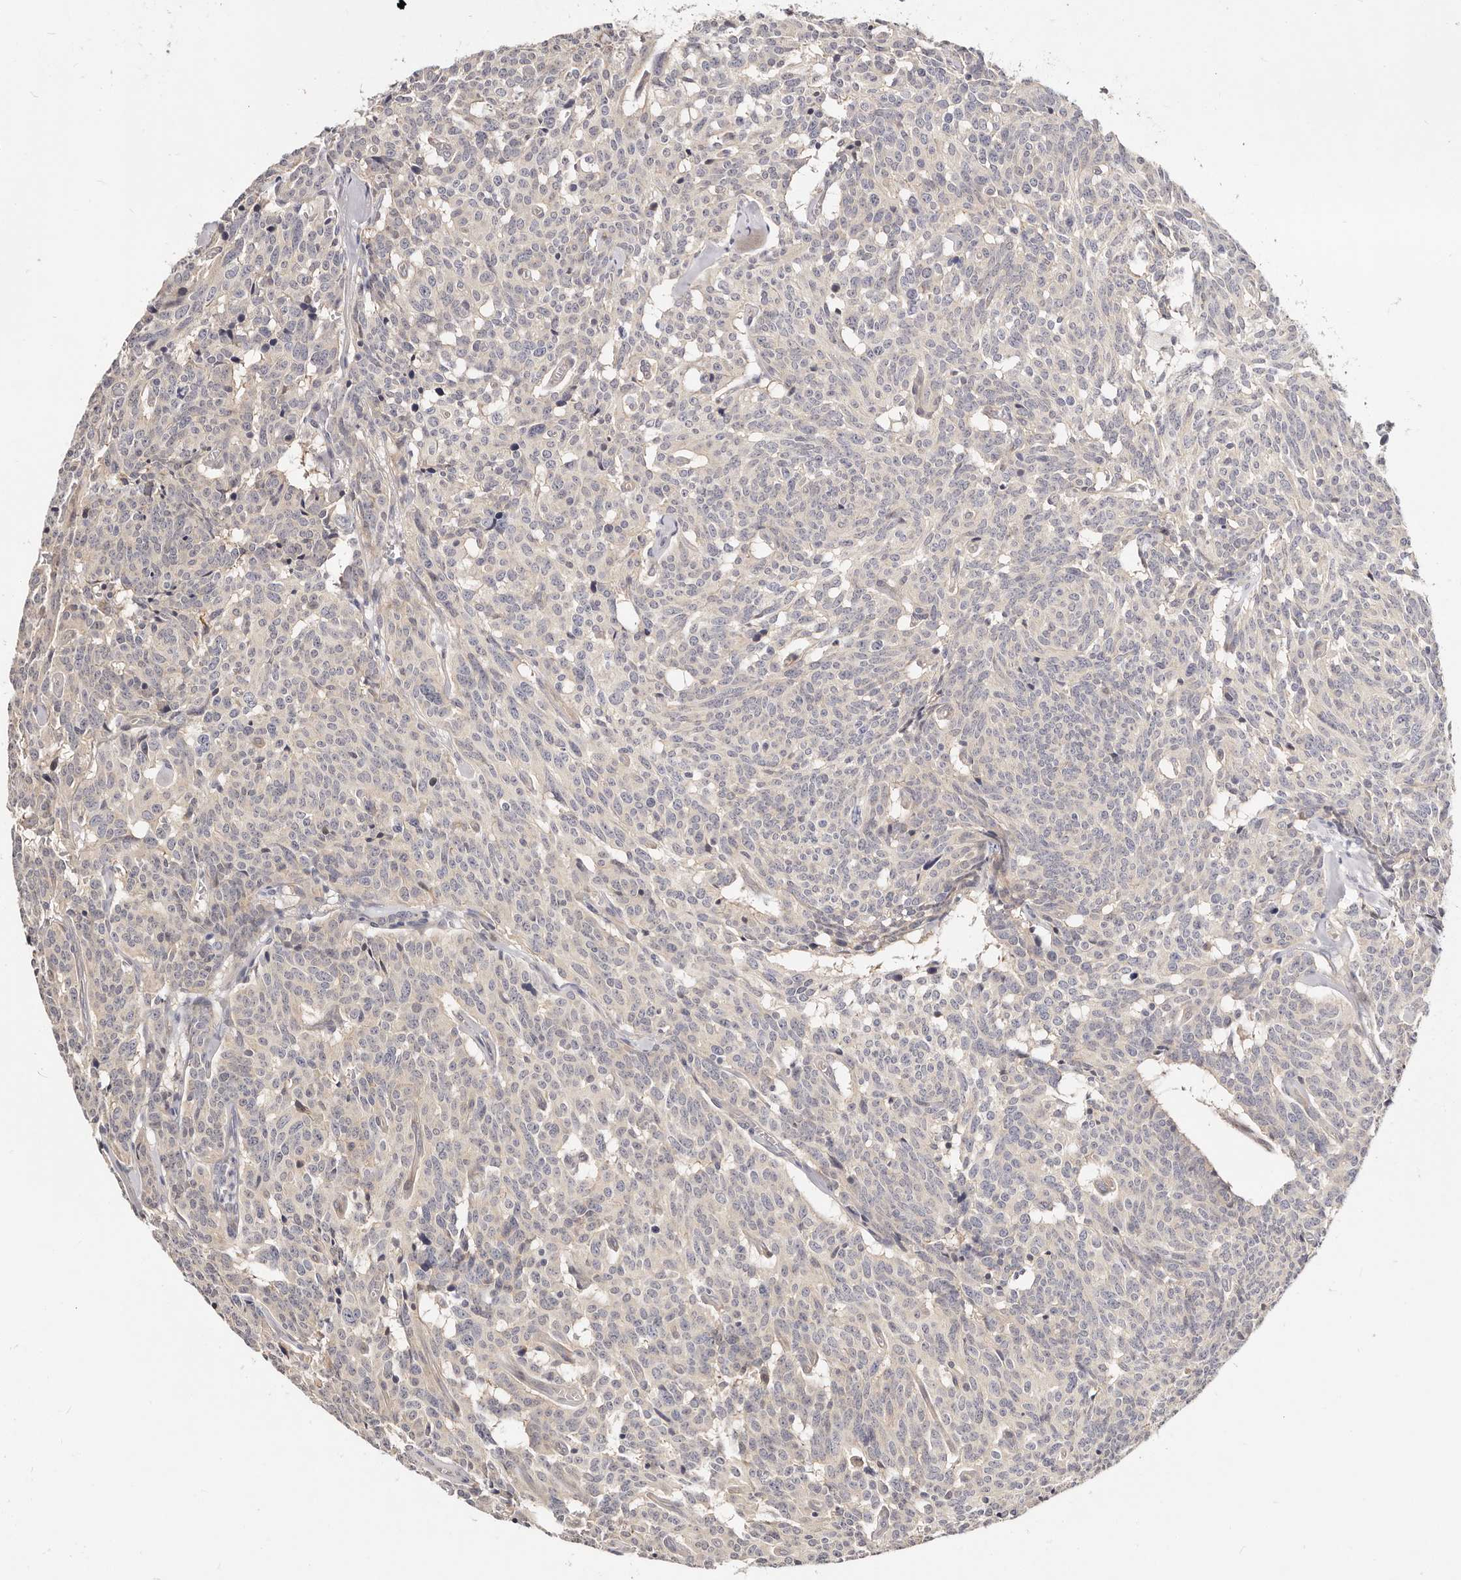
{"staining": {"intensity": "negative", "quantity": "none", "location": "none"}, "tissue": "carcinoid", "cell_type": "Tumor cells", "image_type": "cancer", "snomed": [{"axis": "morphology", "description": "Carcinoid, malignant, NOS"}, {"axis": "topography", "description": "Lung"}], "caption": "Immunohistochemical staining of carcinoid exhibits no significant expression in tumor cells. The staining was performed using DAB (3,3'-diaminobenzidine) to visualize the protein expression in brown, while the nuclei were stained in blue with hematoxylin (Magnification: 20x).", "gene": "DNASE1", "patient": {"sex": "female", "age": 46}}